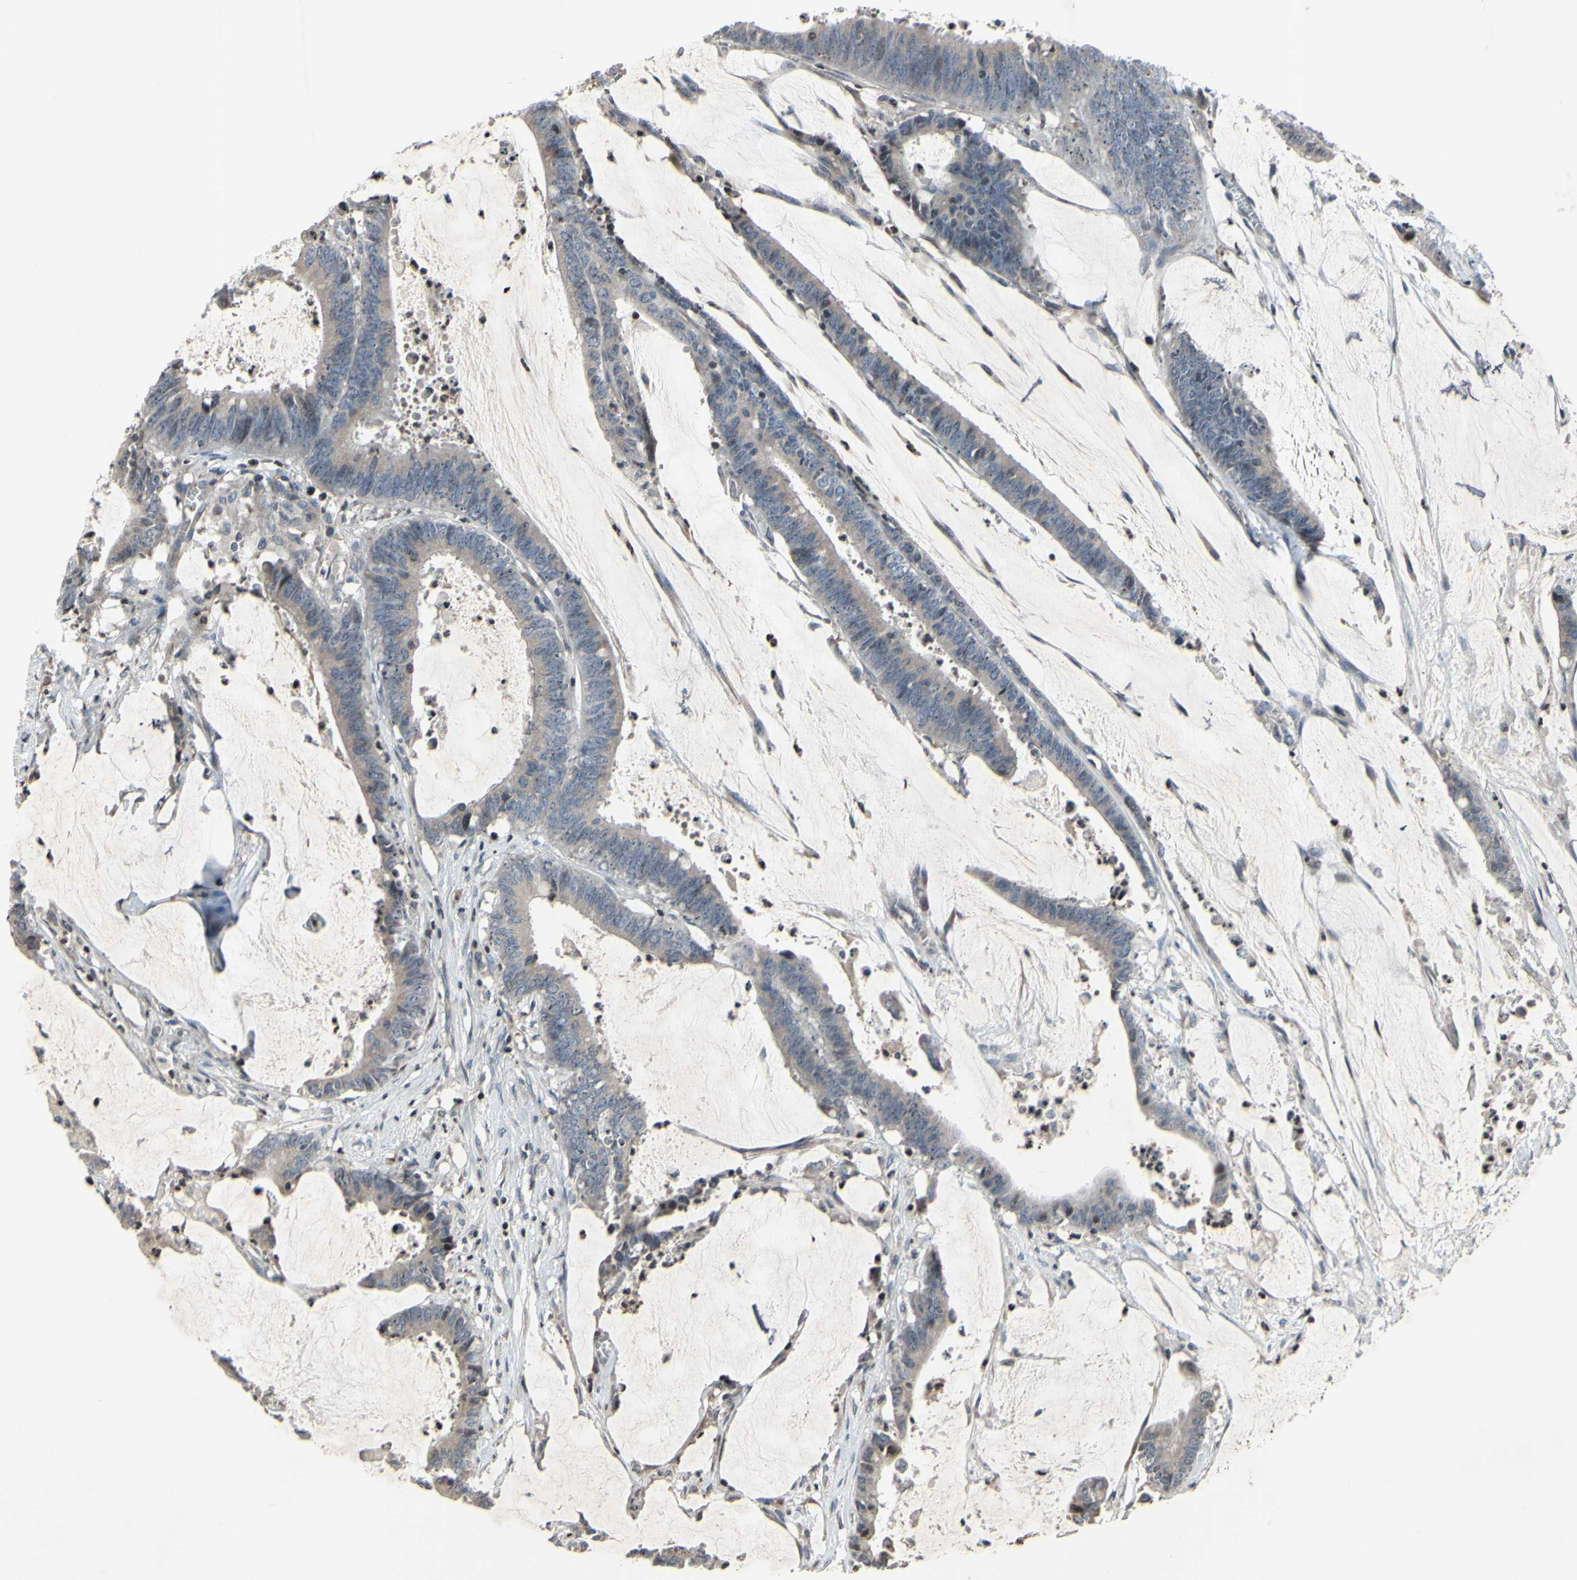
{"staining": {"intensity": "negative", "quantity": "none", "location": "none"}, "tissue": "colorectal cancer", "cell_type": "Tumor cells", "image_type": "cancer", "snomed": [{"axis": "morphology", "description": "Adenocarcinoma, NOS"}, {"axis": "topography", "description": "Rectum"}], "caption": "The immunohistochemistry (IHC) photomicrograph has no significant staining in tumor cells of colorectal cancer tissue.", "gene": "ARG1", "patient": {"sex": "female", "age": 66}}